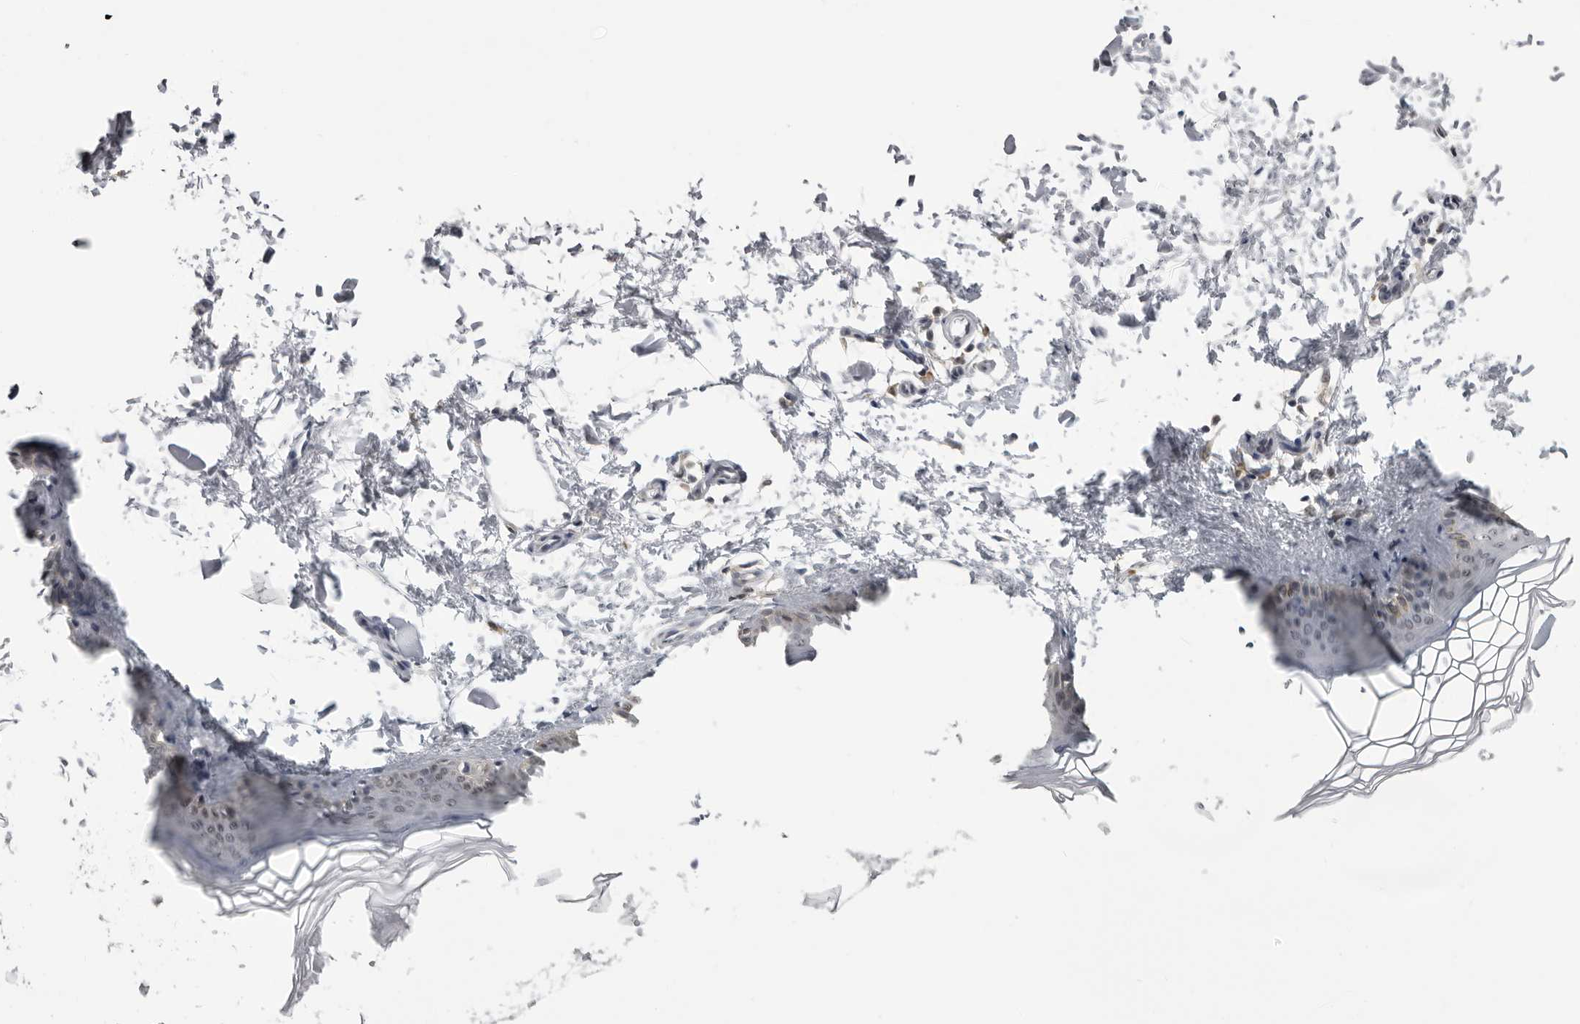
{"staining": {"intensity": "negative", "quantity": "none", "location": "none"}, "tissue": "skin", "cell_type": "Fibroblasts", "image_type": "normal", "snomed": [{"axis": "morphology", "description": "Normal tissue, NOS"}, {"axis": "topography", "description": "Skin"}], "caption": "IHC image of benign skin: skin stained with DAB (3,3'-diaminobenzidine) exhibits no significant protein positivity in fibroblasts.", "gene": "PDCL3", "patient": {"sex": "female", "age": 27}}